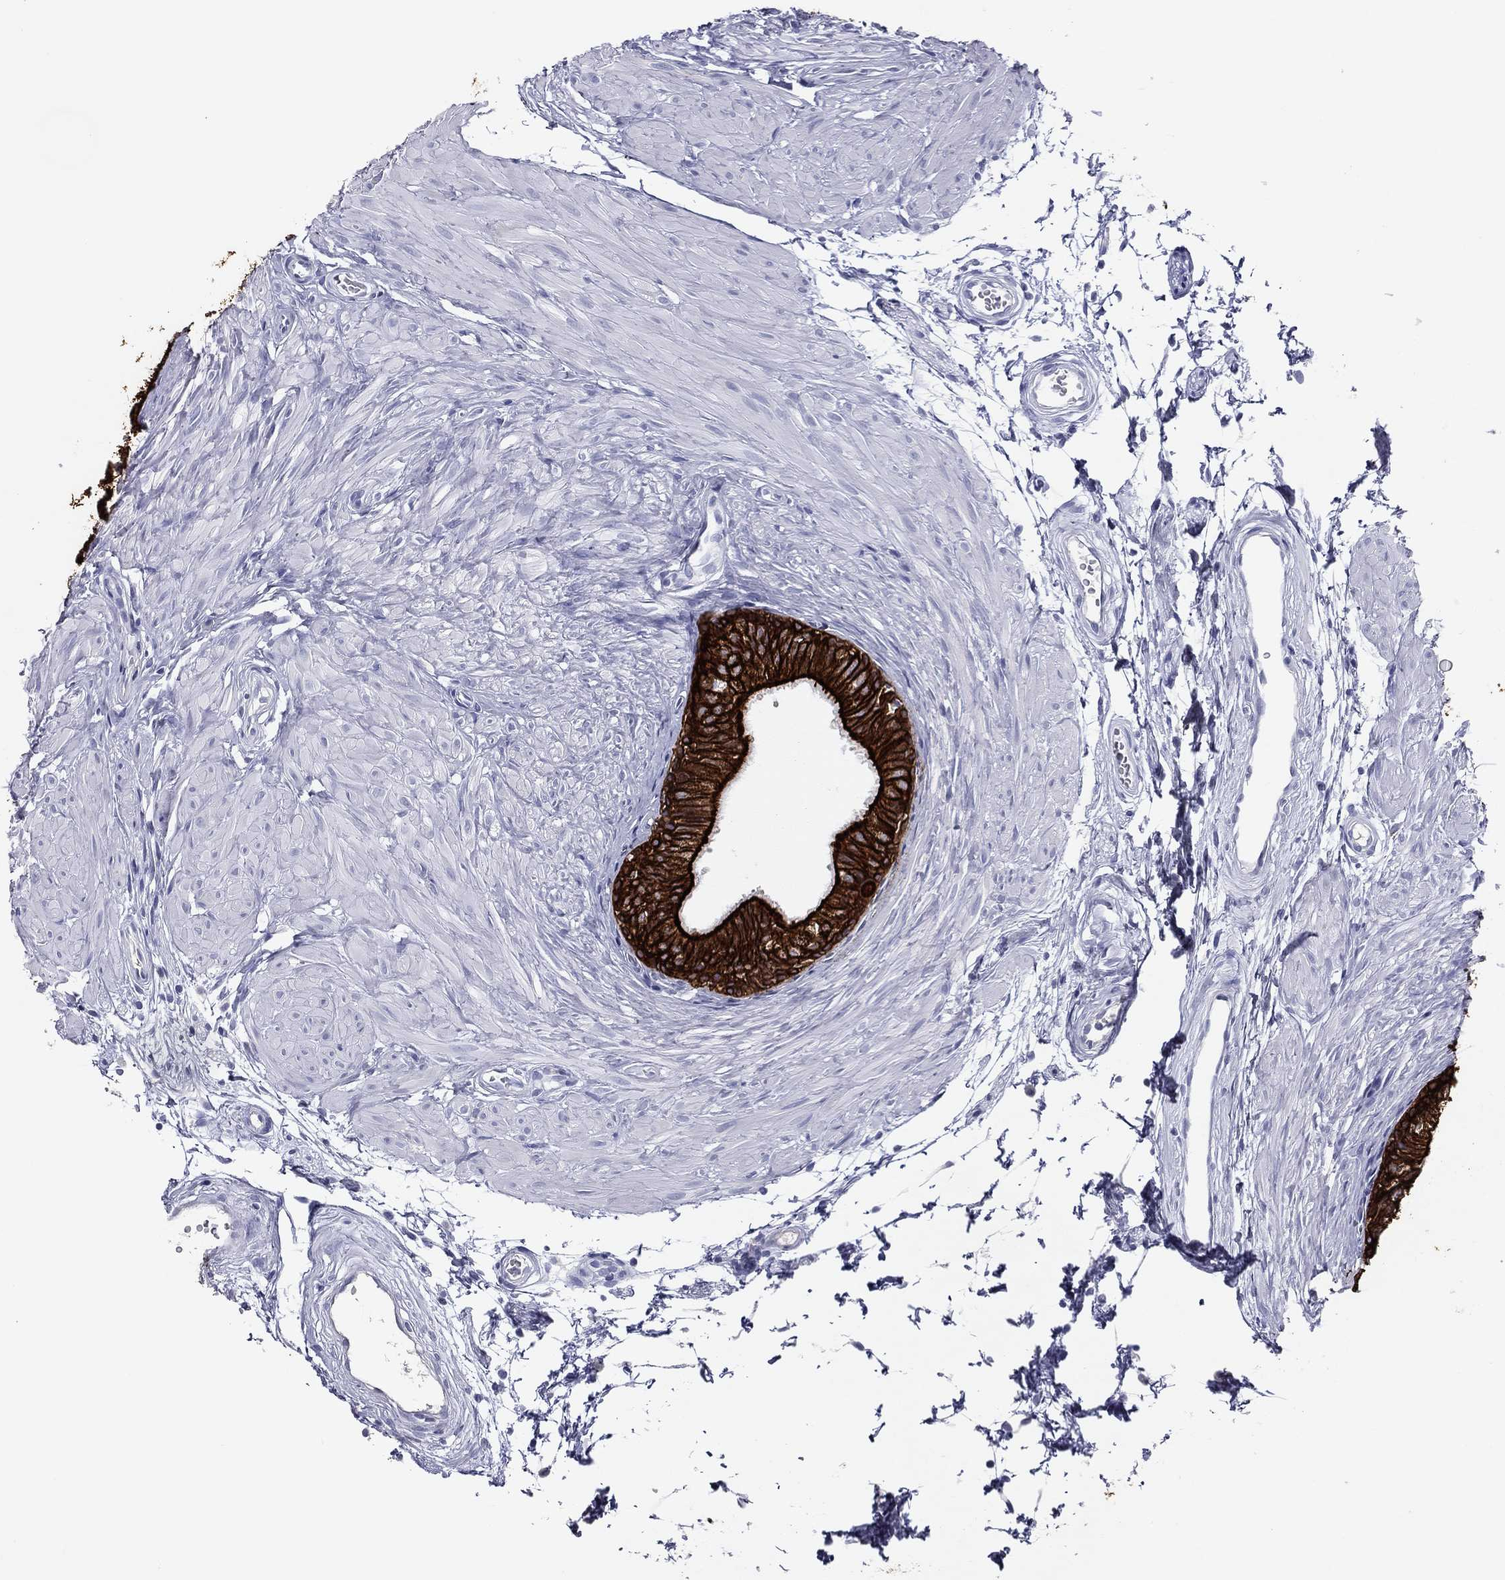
{"staining": {"intensity": "strong", "quantity": ">75%", "location": "cytoplasmic/membranous"}, "tissue": "epididymis", "cell_type": "Glandular cells", "image_type": "normal", "snomed": [{"axis": "morphology", "description": "Normal tissue, NOS"}, {"axis": "topography", "description": "Epididymis"}], "caption": "High-power microscopy captured an immunohistochemistry (IHC) histopathology image of unremarkable epididymis, revealing strong cytoplasmic/membranous expression in about >75% of glandular cells.", "gene": "KRT7", "patient": {"sex": "male", "age": 22}}